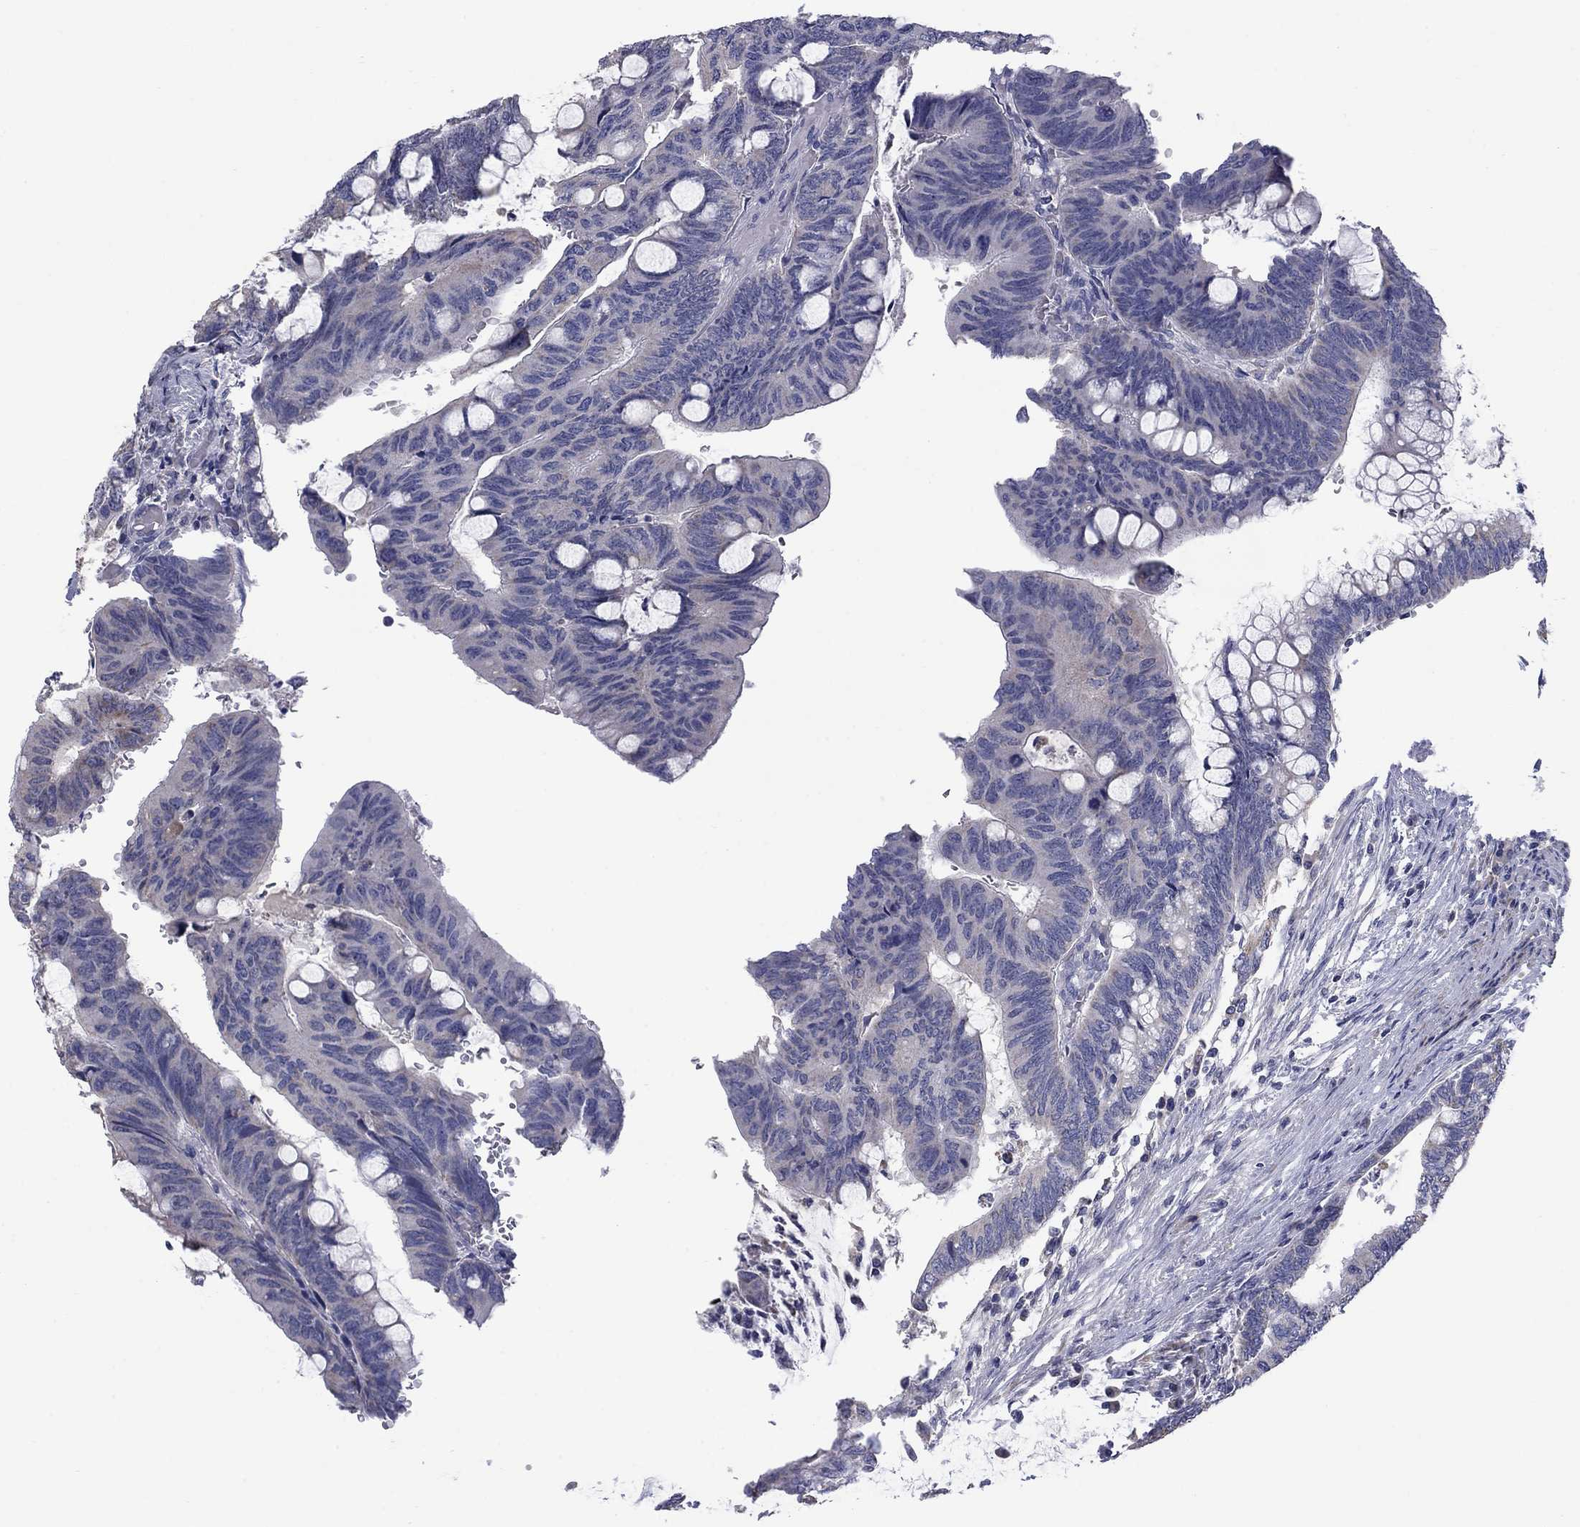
{"staining": {"intensity": "negative", "quantity": "none", "location": "none"}, "tissue": "colorectal cancer", "cell_type": "Tumor cells", "image_type": "cancer", "snomed": [{"axis": "morphology", "description": "Normal tissue, NOS"}, {"axis": "morphology", "description": "Adenocarcinoma, NOS"}, {"axis": "topography", "description": "Rectum"}], "caption": "High power microscopy image of an immunohistochemistry (IHC) histopathology image of colorectal cancer, revealing no significant staining in tumor cells.", "gene": "FRK", "patient": {"sex": "male", "age": 92}}